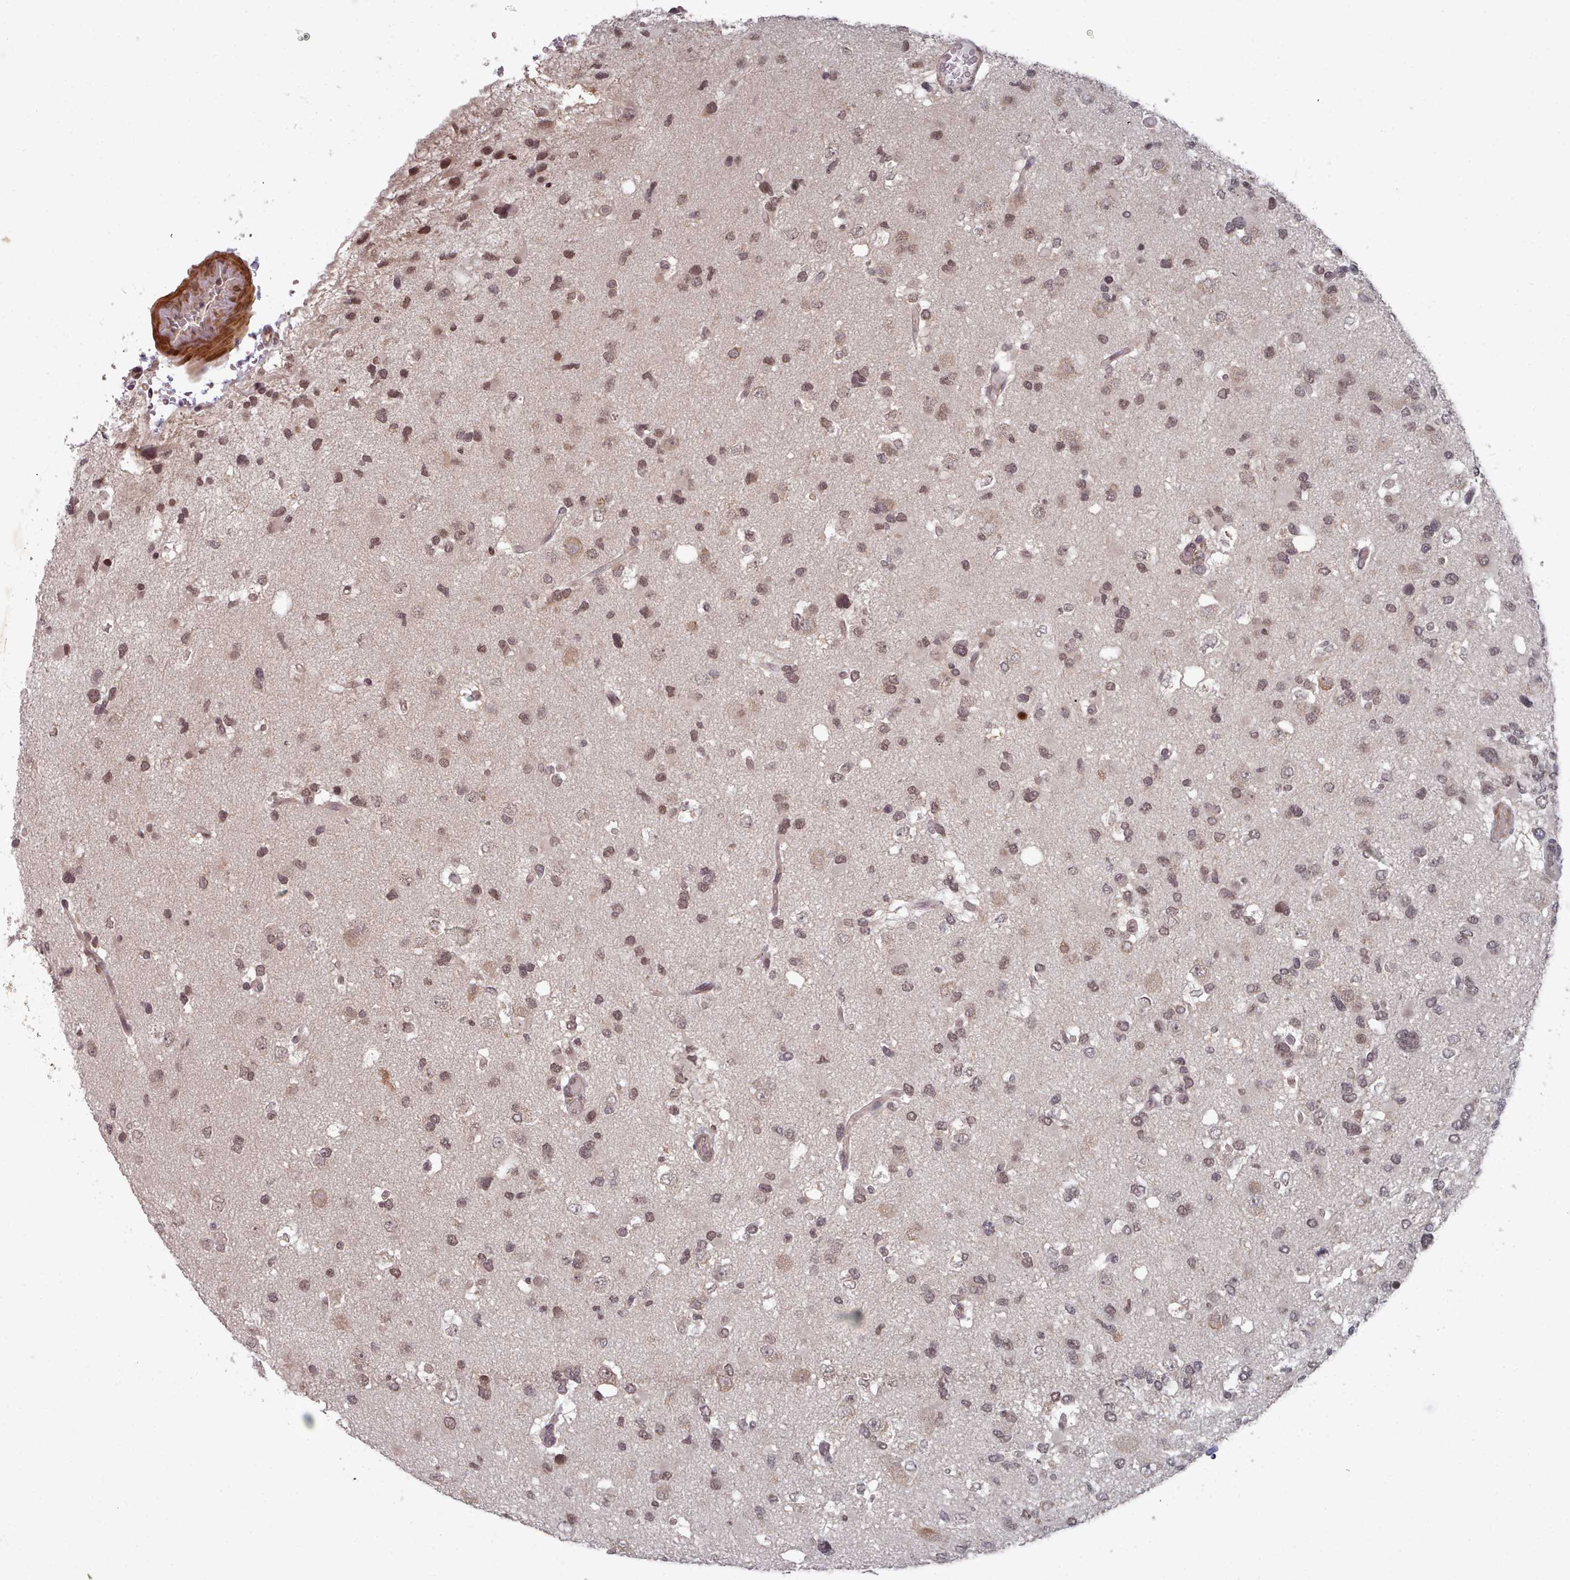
{"staining": {"intensity": "moderate", "quantity": ">75%", "location": "nuclear"}, "tissue": "glioma", "cell_type": "Tumor cells", "image_type": "cancer", "snomed": [{"axis": "morphology", "description": "Glioma, malignant, High grade"}, {"axis": "topography", "description": "Brain"}], "caption": "A high-resolution histopathology image shows immunohistochemistry (IHC) staining of malignant glioma (high-grade), which demonstrates moderate nuclear staining in about >75% of tumor cells.", "gene": "HYAL3", "patient": {"sex": "male", "age": 53}}